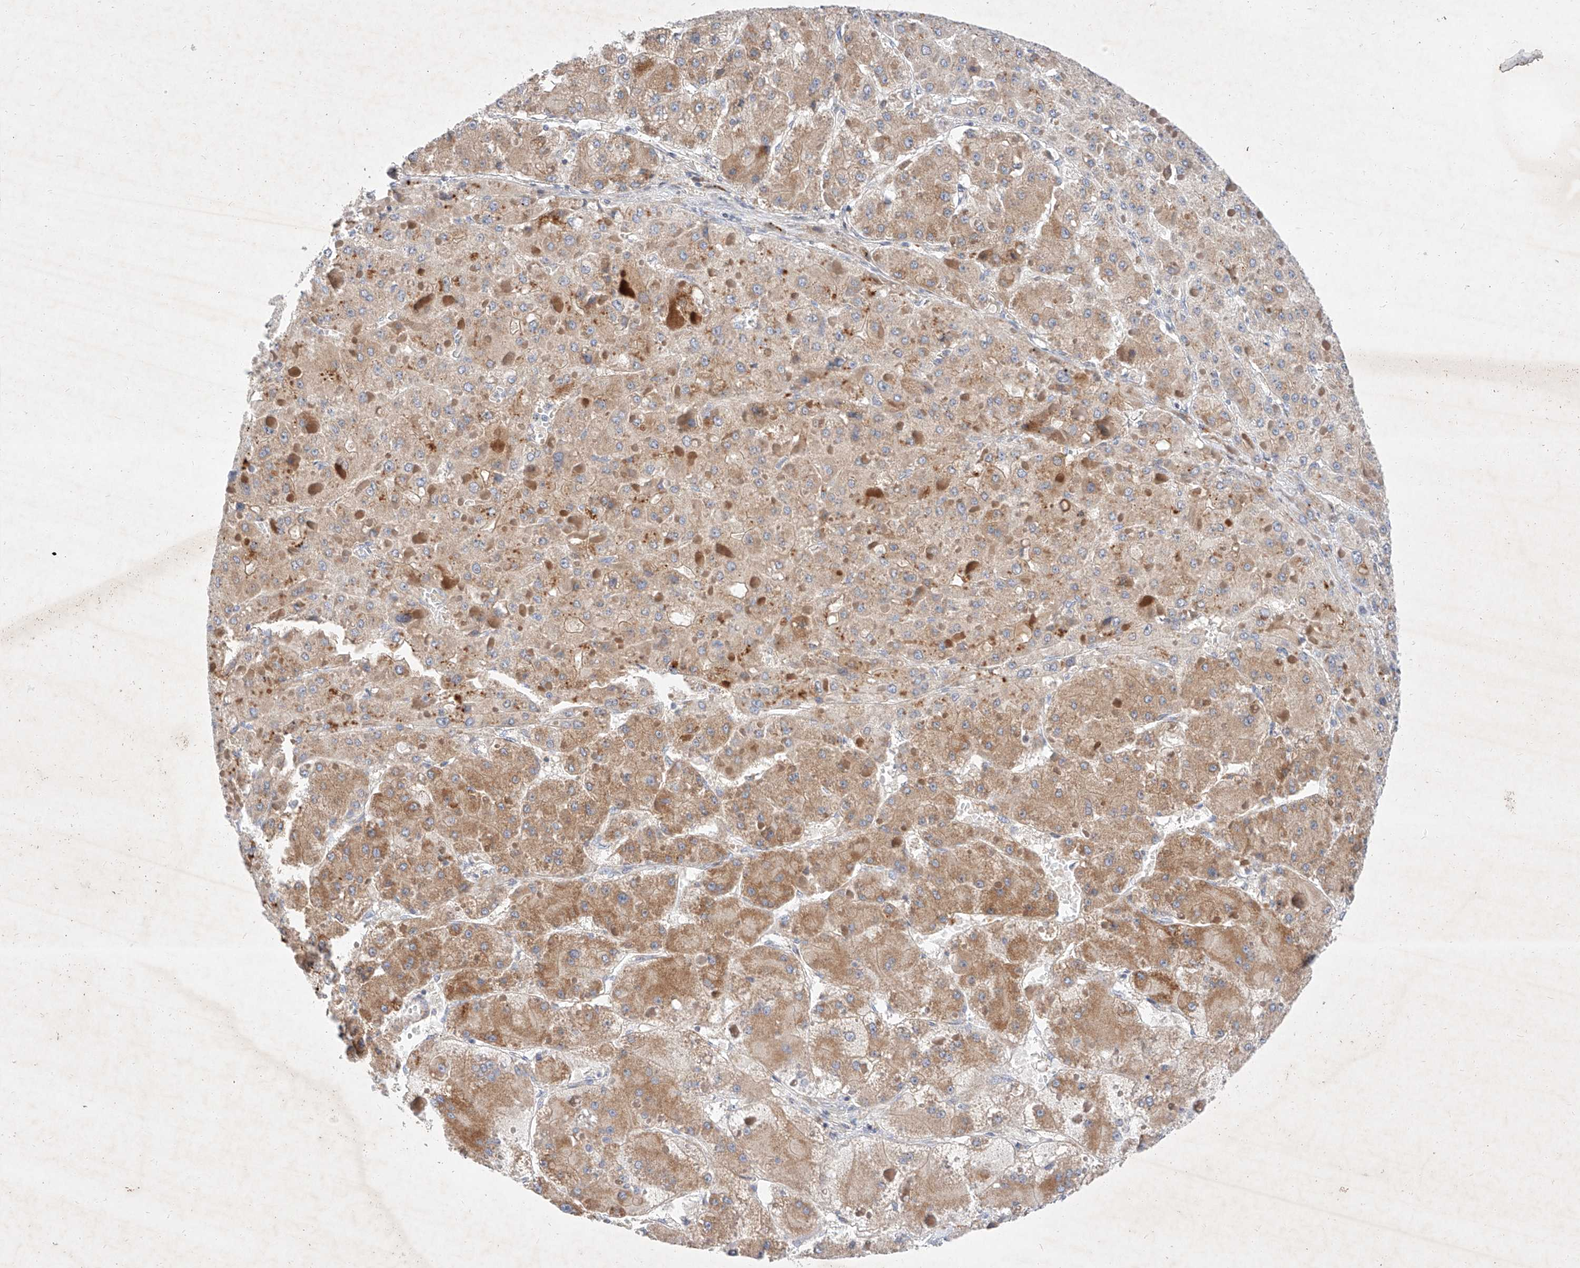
{"staining": {"intensity": "strong", "quantity": ">75%", "location": "cytoplasmic/membranous"}, "tissue": "liver cancer", "cell_type": "Tumor cells", "image_type": "cancer", "snomed": [{"axis": "morphology", "description": "Carcinoma, Hepatocellular, NOS"}, {"axis": "topography", "description": "Liver"}], "caption": "Tumor cells demonstrate high levels of strong cytoplasmic/membranous positivity in approximately >75% of cells in liver cancer.", "gene": "OSGEPL1", "patient": {"sex": "female", "age": 73}}